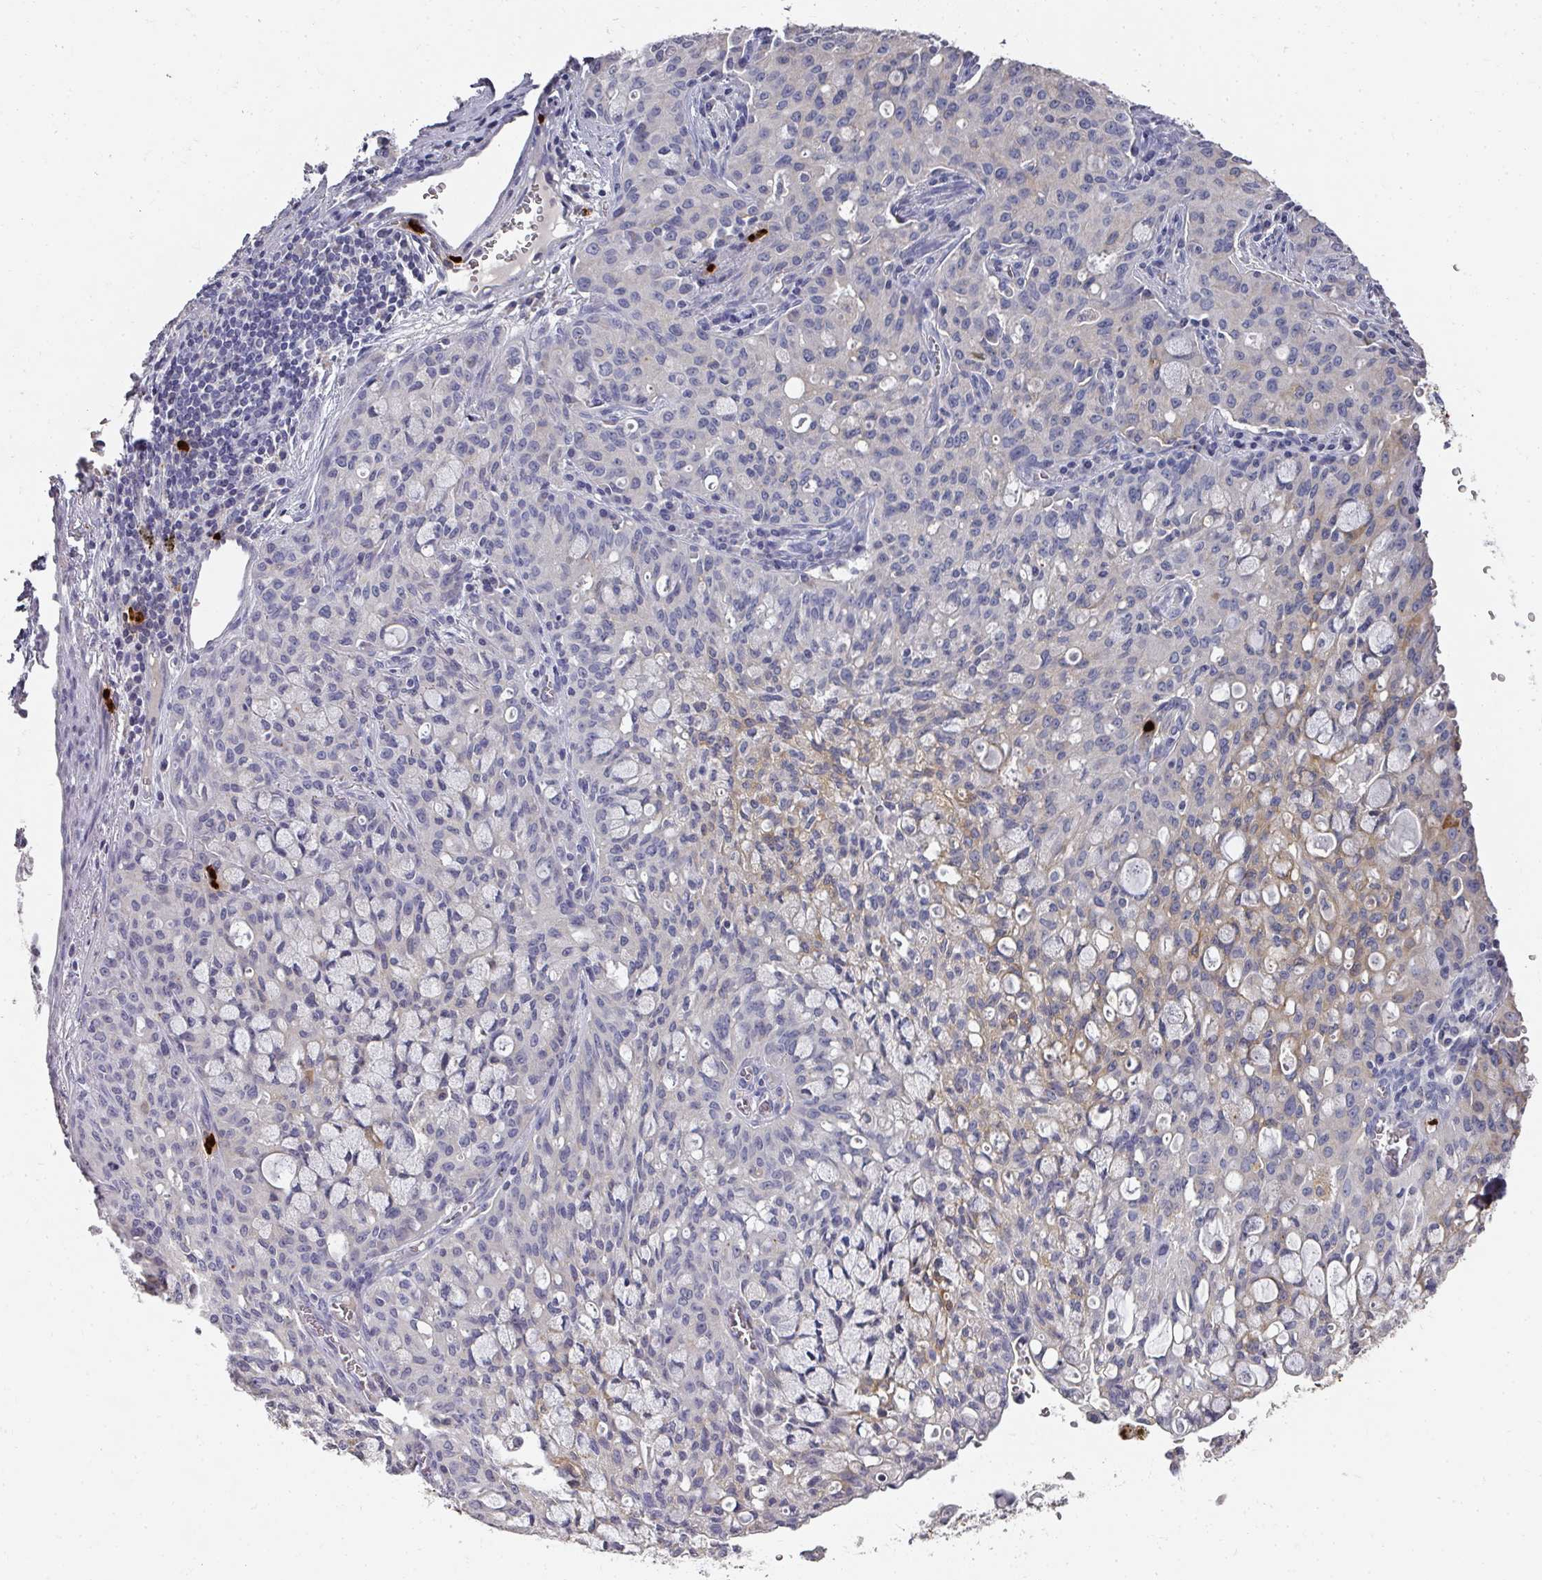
{"staining": {"intensity": "weak", "quantity": "25%-75%", "location": "cytoplasmic/membranous"}, "tissue": "lung cancer", "cell_type": "Tumor cells", "image_type": "cancer", "snomed": [{"axis": "morphology", "description": "Adenocarcinoma, NOS"}, {"axis": "topography", "description": "Lung"}], "caption": "A low amount of weak cytoplasmic/membranous positivity is seen in about 25%-75% of tumor cells in lung adenocarcinoma tissue. Immunohistochemistry stains the protein of interest in brown and the nuclei are stained blue.", "gene": "CAMP", "patient": {"sex": "female", "age": 44}}